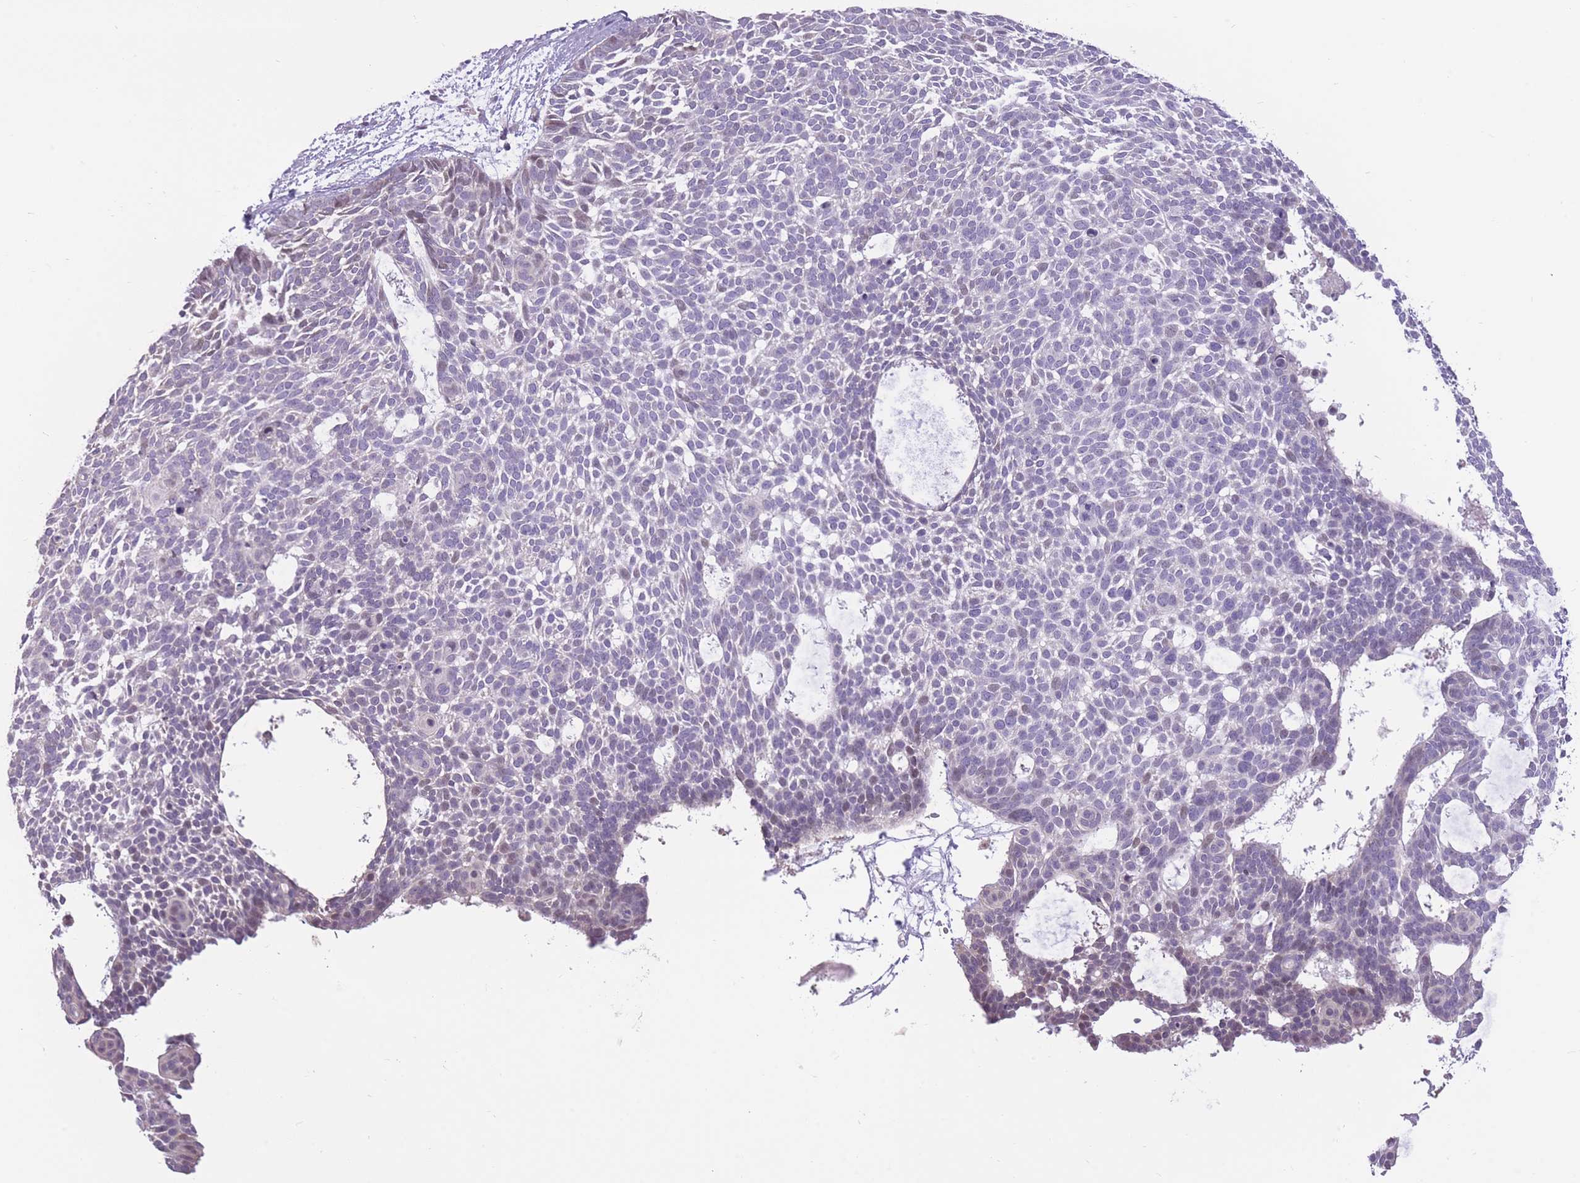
{"staining": {"intensity": "negative", "quantity": "none", "location": "none"}, "tissue": "skin cancer", "cell_type": "Tumor cells", "image_type": "cancer", "snomed": [{"axis": "morphology", "description": "Basal cell carcinoma"}, {"axis": "topography", "description": "Skin"}], "caption": "Immunohistochemical staining of human skin cancer reveals no significant positivity in tumor cells.", "gene": "WDR70", "patient": {"sex": "male", "age": 61}}